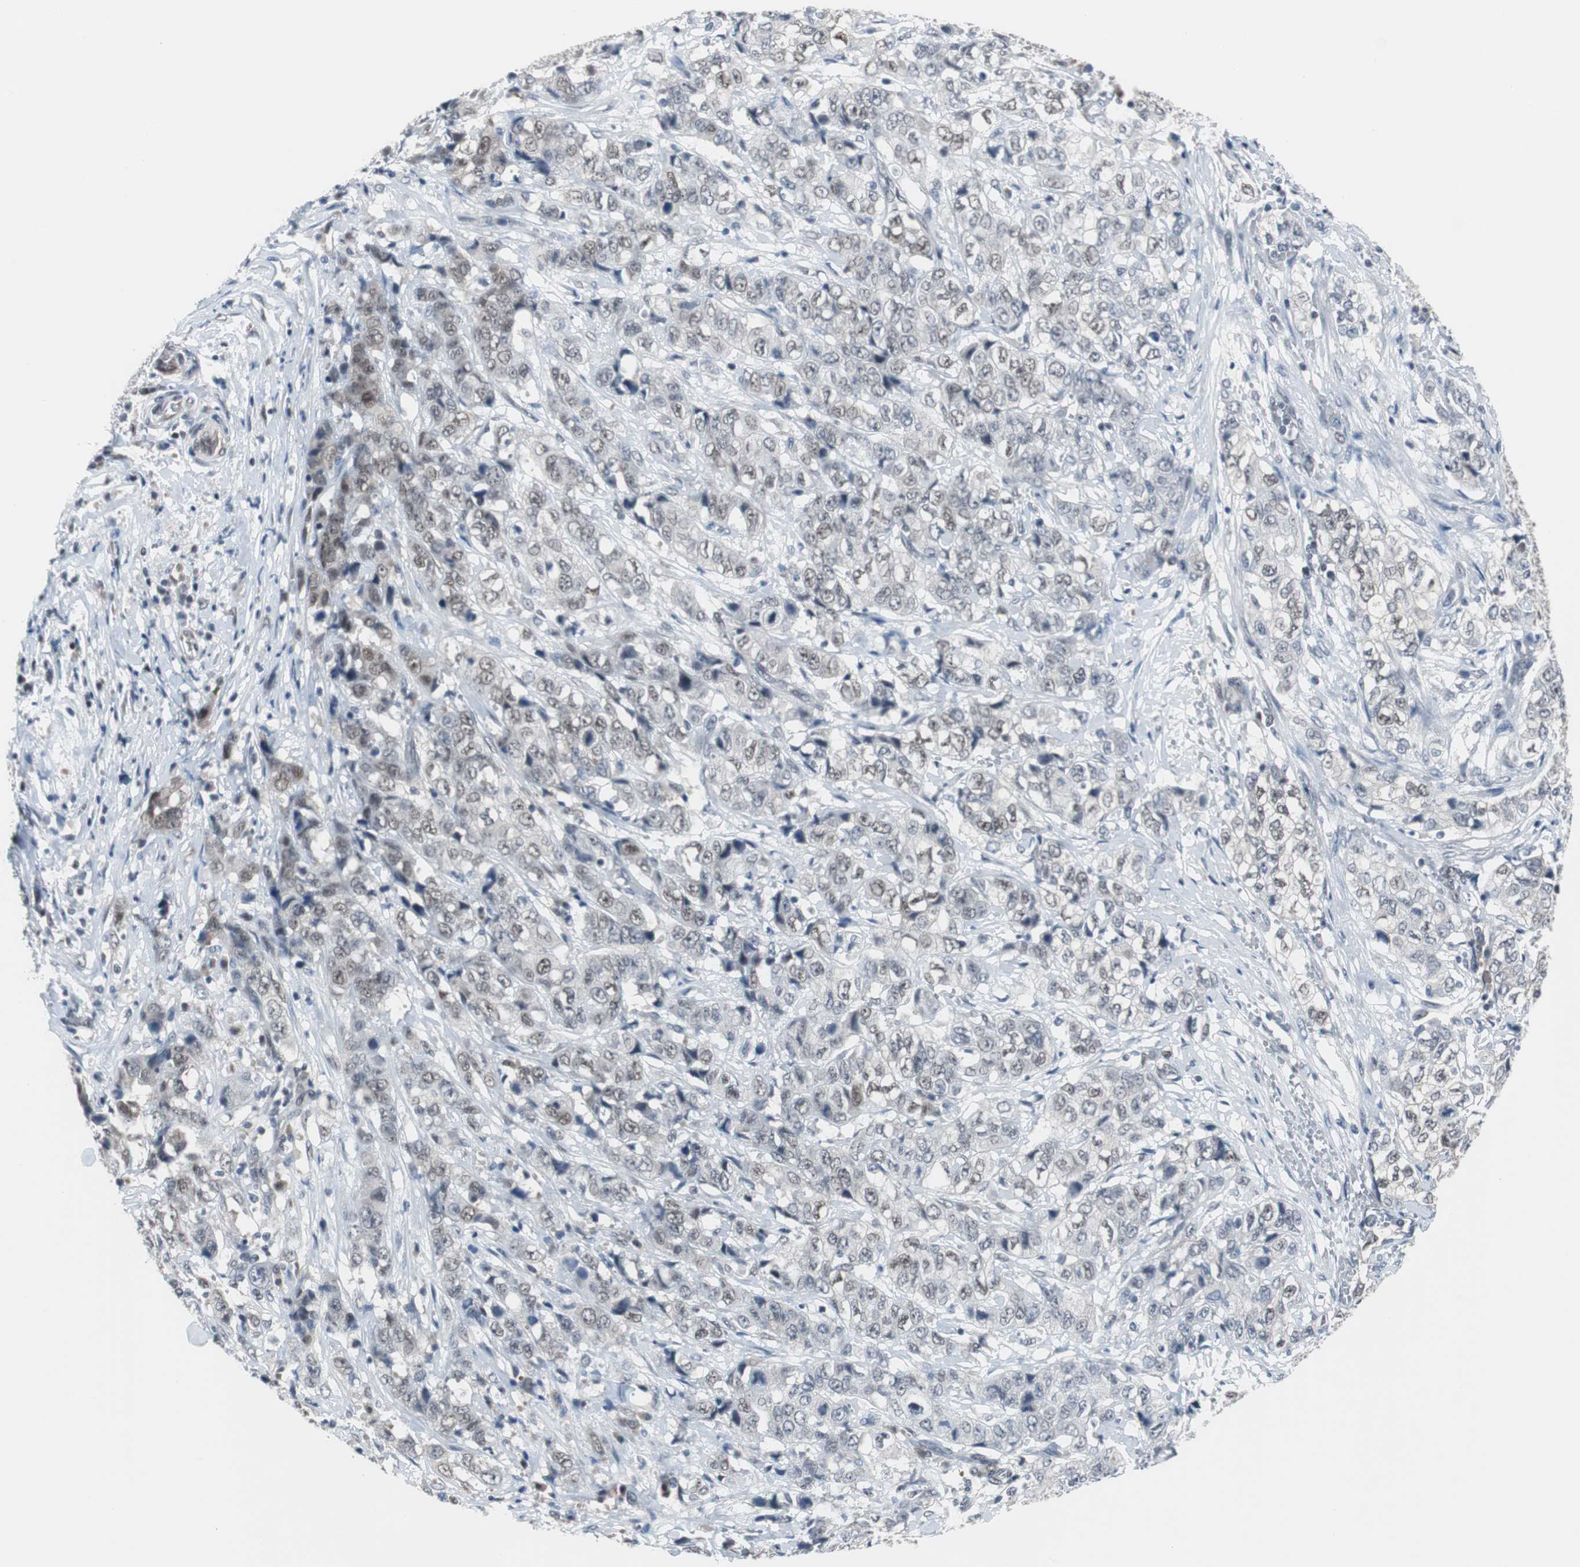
{"staining": {"intensity": "weak", "quantity": "<25%", "location": "nuclear"}, "tissue": "stomach cancer", "cell_type": "Tumor cells", "image_type": "cancer", "snomed": [{"axis": "morphology", "description": "Adenocarcinoma, NOS"}, {"axis": "topography", "description": "Stomach"}], "caption": "The photomicrograph displays no significant staining in tumor cells of stomach cancer.", "gene": "ZHX2", "patient": {"sex": "male", "age": 48}}